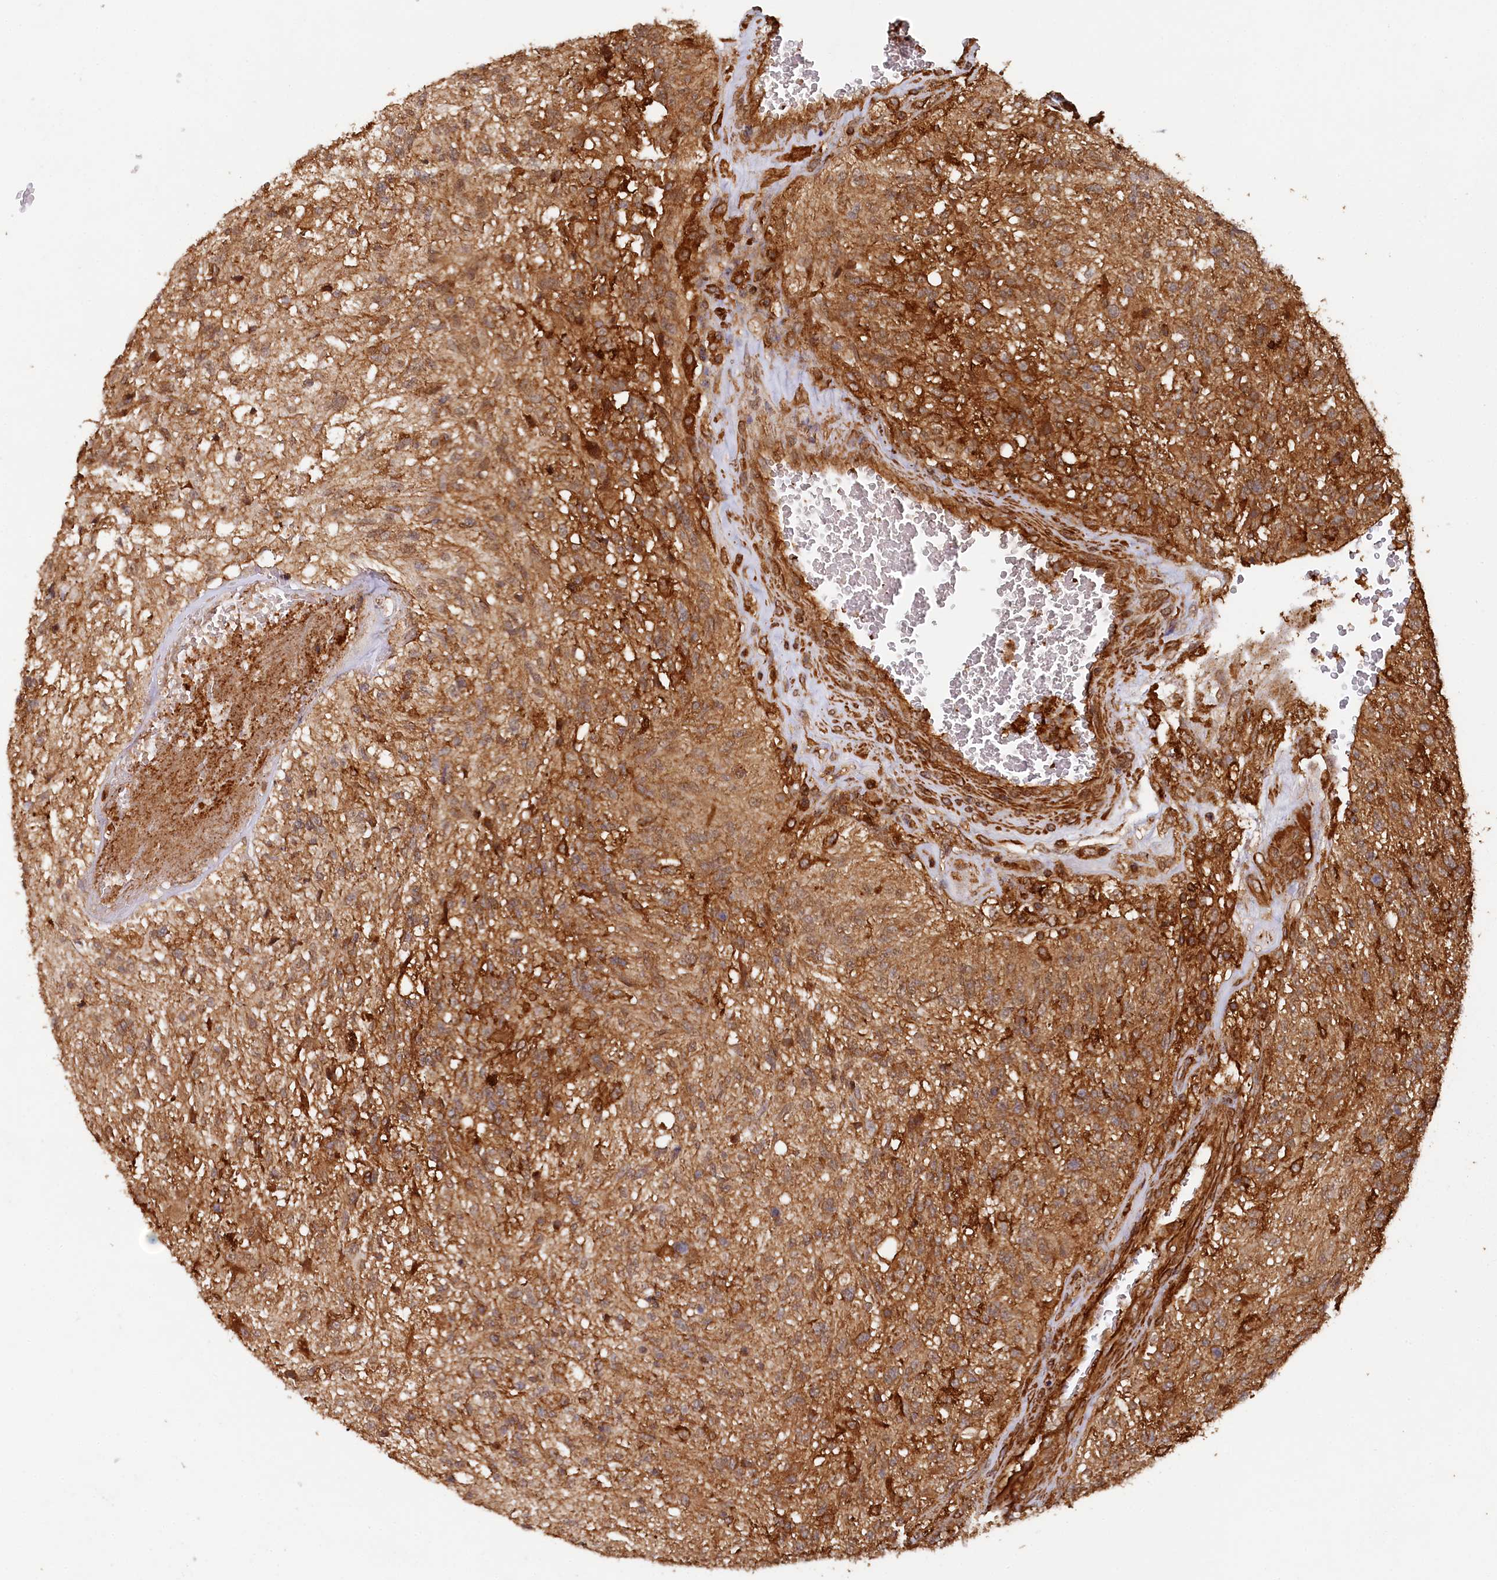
{"staining": {"intensity": "weak", "quantity": ">75%", "location": "cytoplasmic/membranous"}, "tissue": "glioma", "cell_type": "Tumor cells", "image_type": "cancer", "snomed": [{"axis": "morphology", "description": "Glioma, malignant, High grade"}, {"axis": "topography", "description": "Brain"}], "caption": "A low amount of weak cytoplasmic/membranous staining is identified in approximately >75% of tumor cells in malignant glioma (high-grade) tissue.", "gene": "STUB1", "patient": {"sex": "male", "age": 56}}